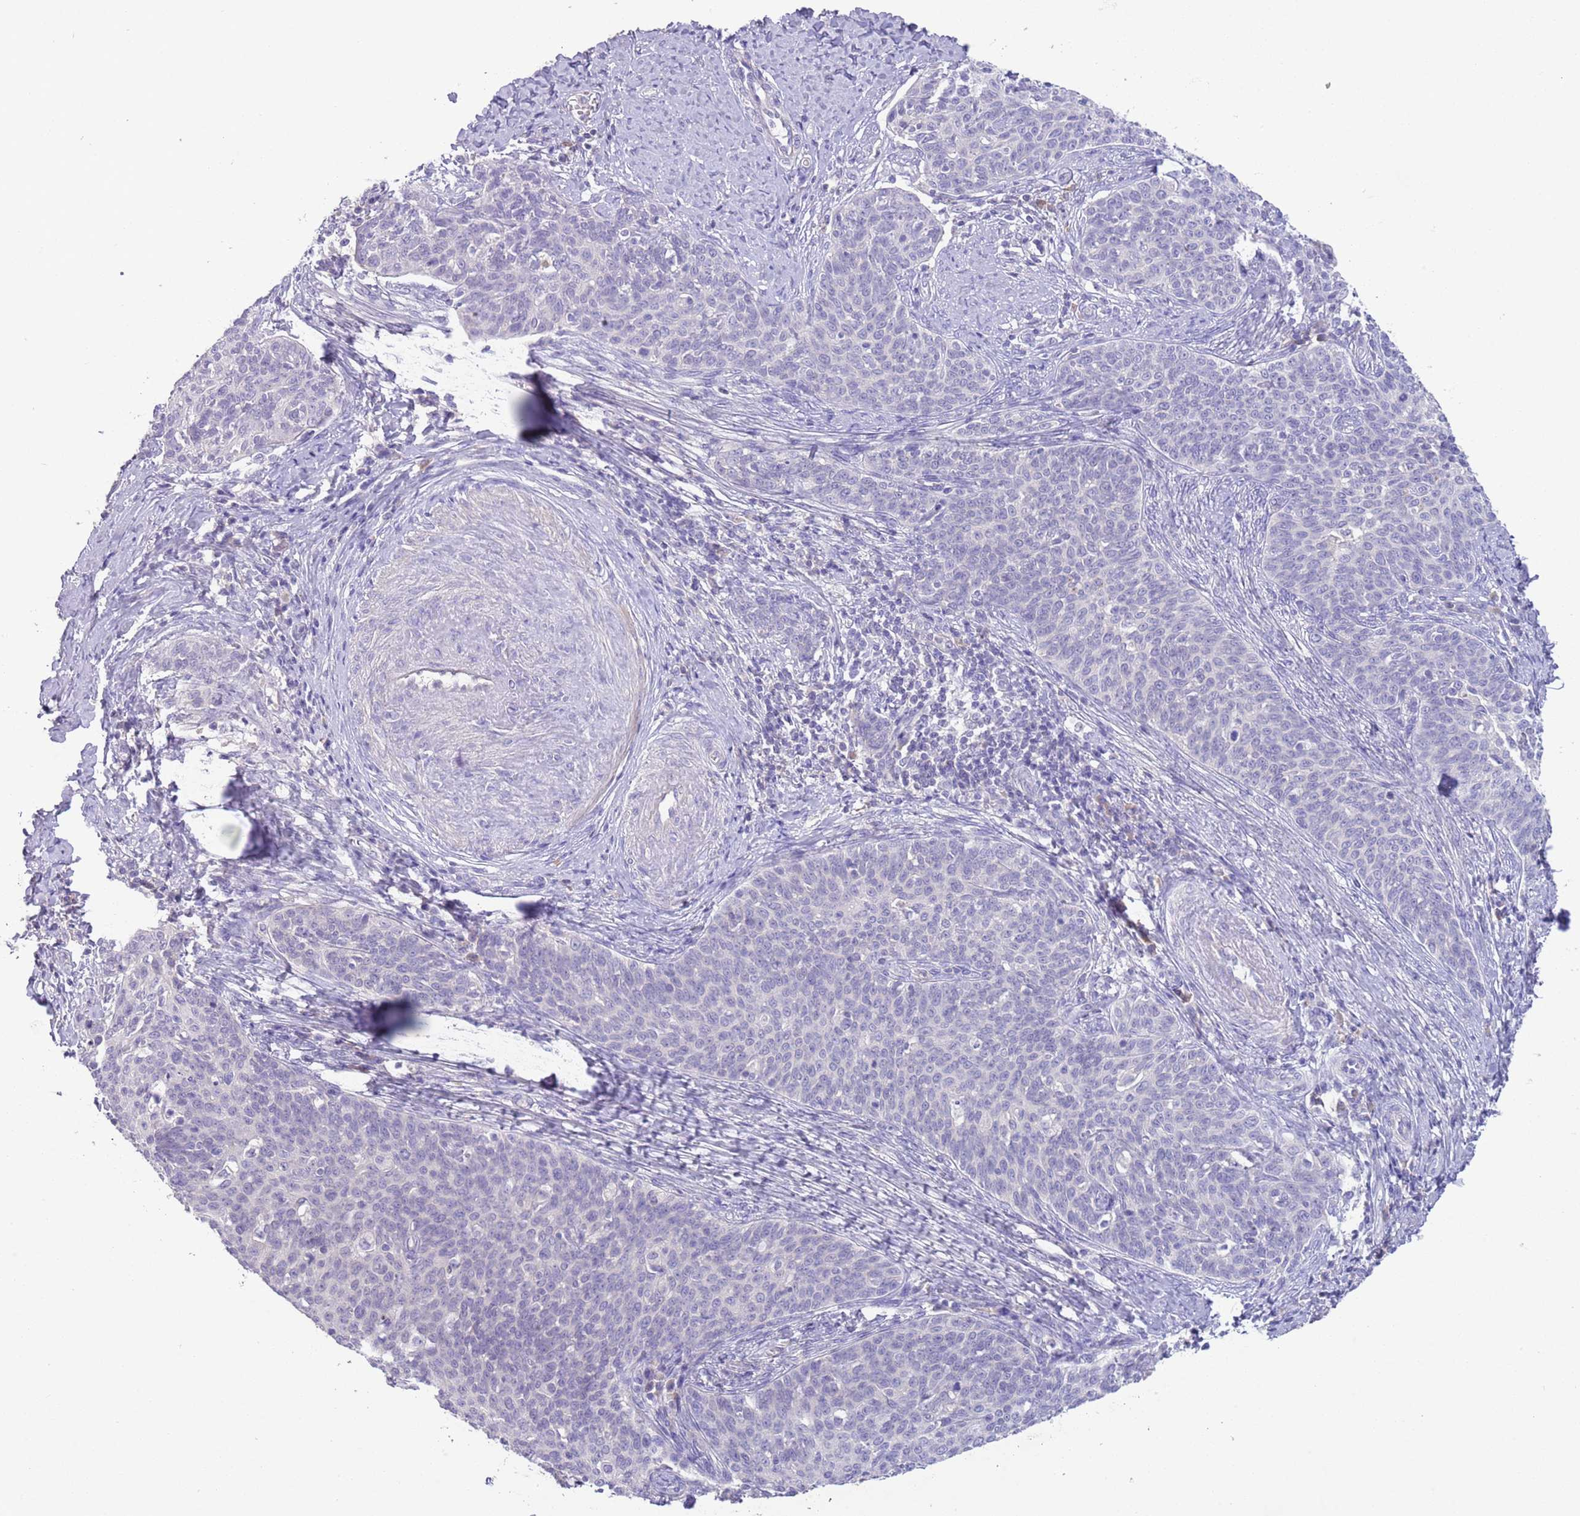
{"staining": {"intensity": "negative", "quantity": "none", "location": "none"}, "tissue": "cervical cancer", "cell_type": "Tumor cells", "image_type": "cancer", "snomed": [{"axis": "morphology", "description": "Squamous cell carcinoma, NOS"}, {"axis": "topography", "description": "Cervix"}], "caption": "This photomicrograph is of squamous cell carcinoma (cervical) stained with immunohistochemistry (IHC) to label a protein in brown with the nuclei are counter-stained blue. There is no positivity in tumor cells.", "gene": "IGFL4", "patient": {"sex": "female", "age": 39}}